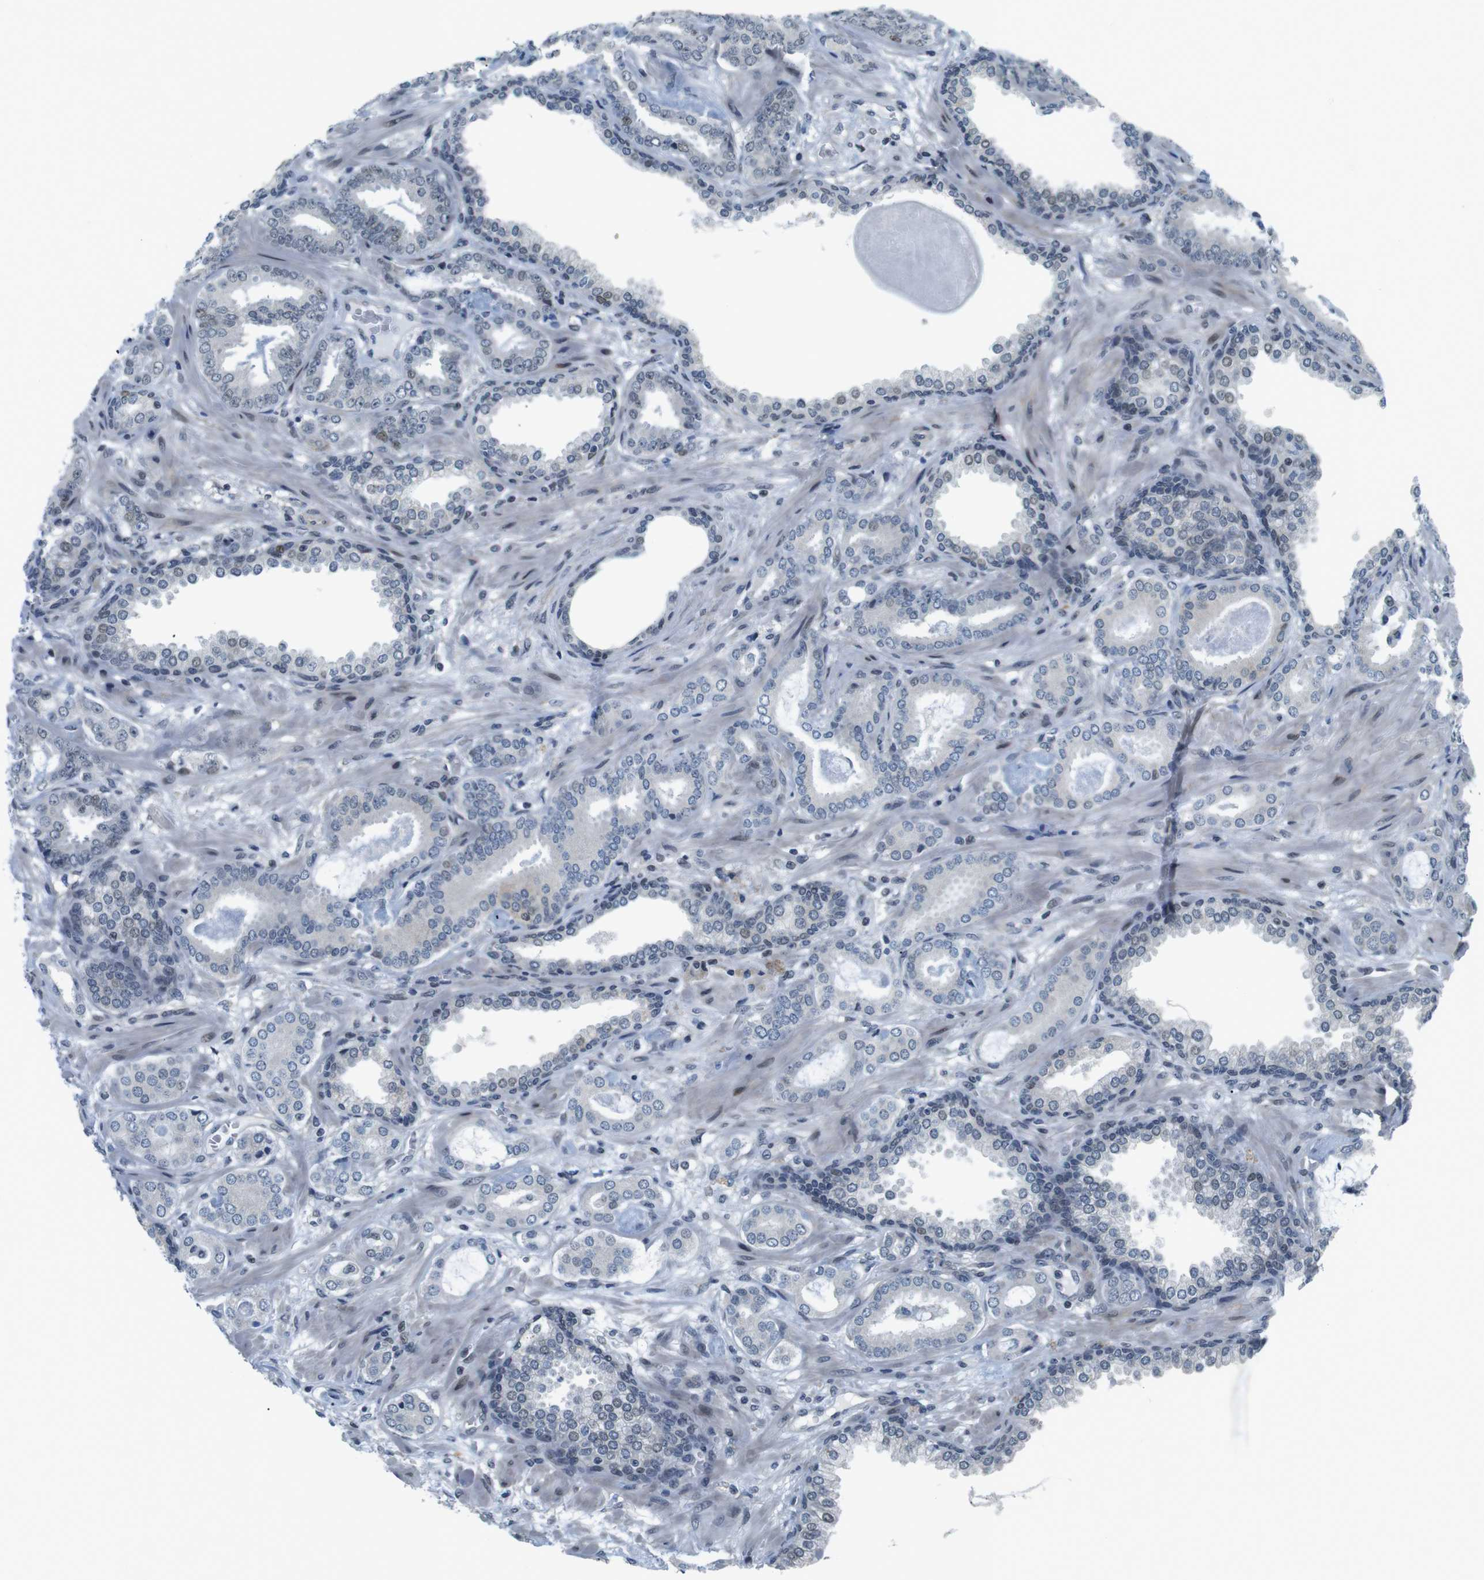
{"staining": {"intensity": "weak", "quantity": "<25%", "location": "nuclear"}, "tissue": "prostate cancer", "cell_type": "Tumor cells", "image_type": "cancer", "snomed": [{"axis": "morphology", "description": "Adenocarcinoma, Low grade"}, {"axis": "topography", "description": "Prostate"}], "caption": "High magnification brightfield microscopy of prostate cancer stained with DAB (3,3'-diaminobenzidine) (brown) and counterstained with hematoxylin (blue): tumor cells show no significant staining.", "gene": "SMCO2", "patient": {"sex": "male", "age": 53}}